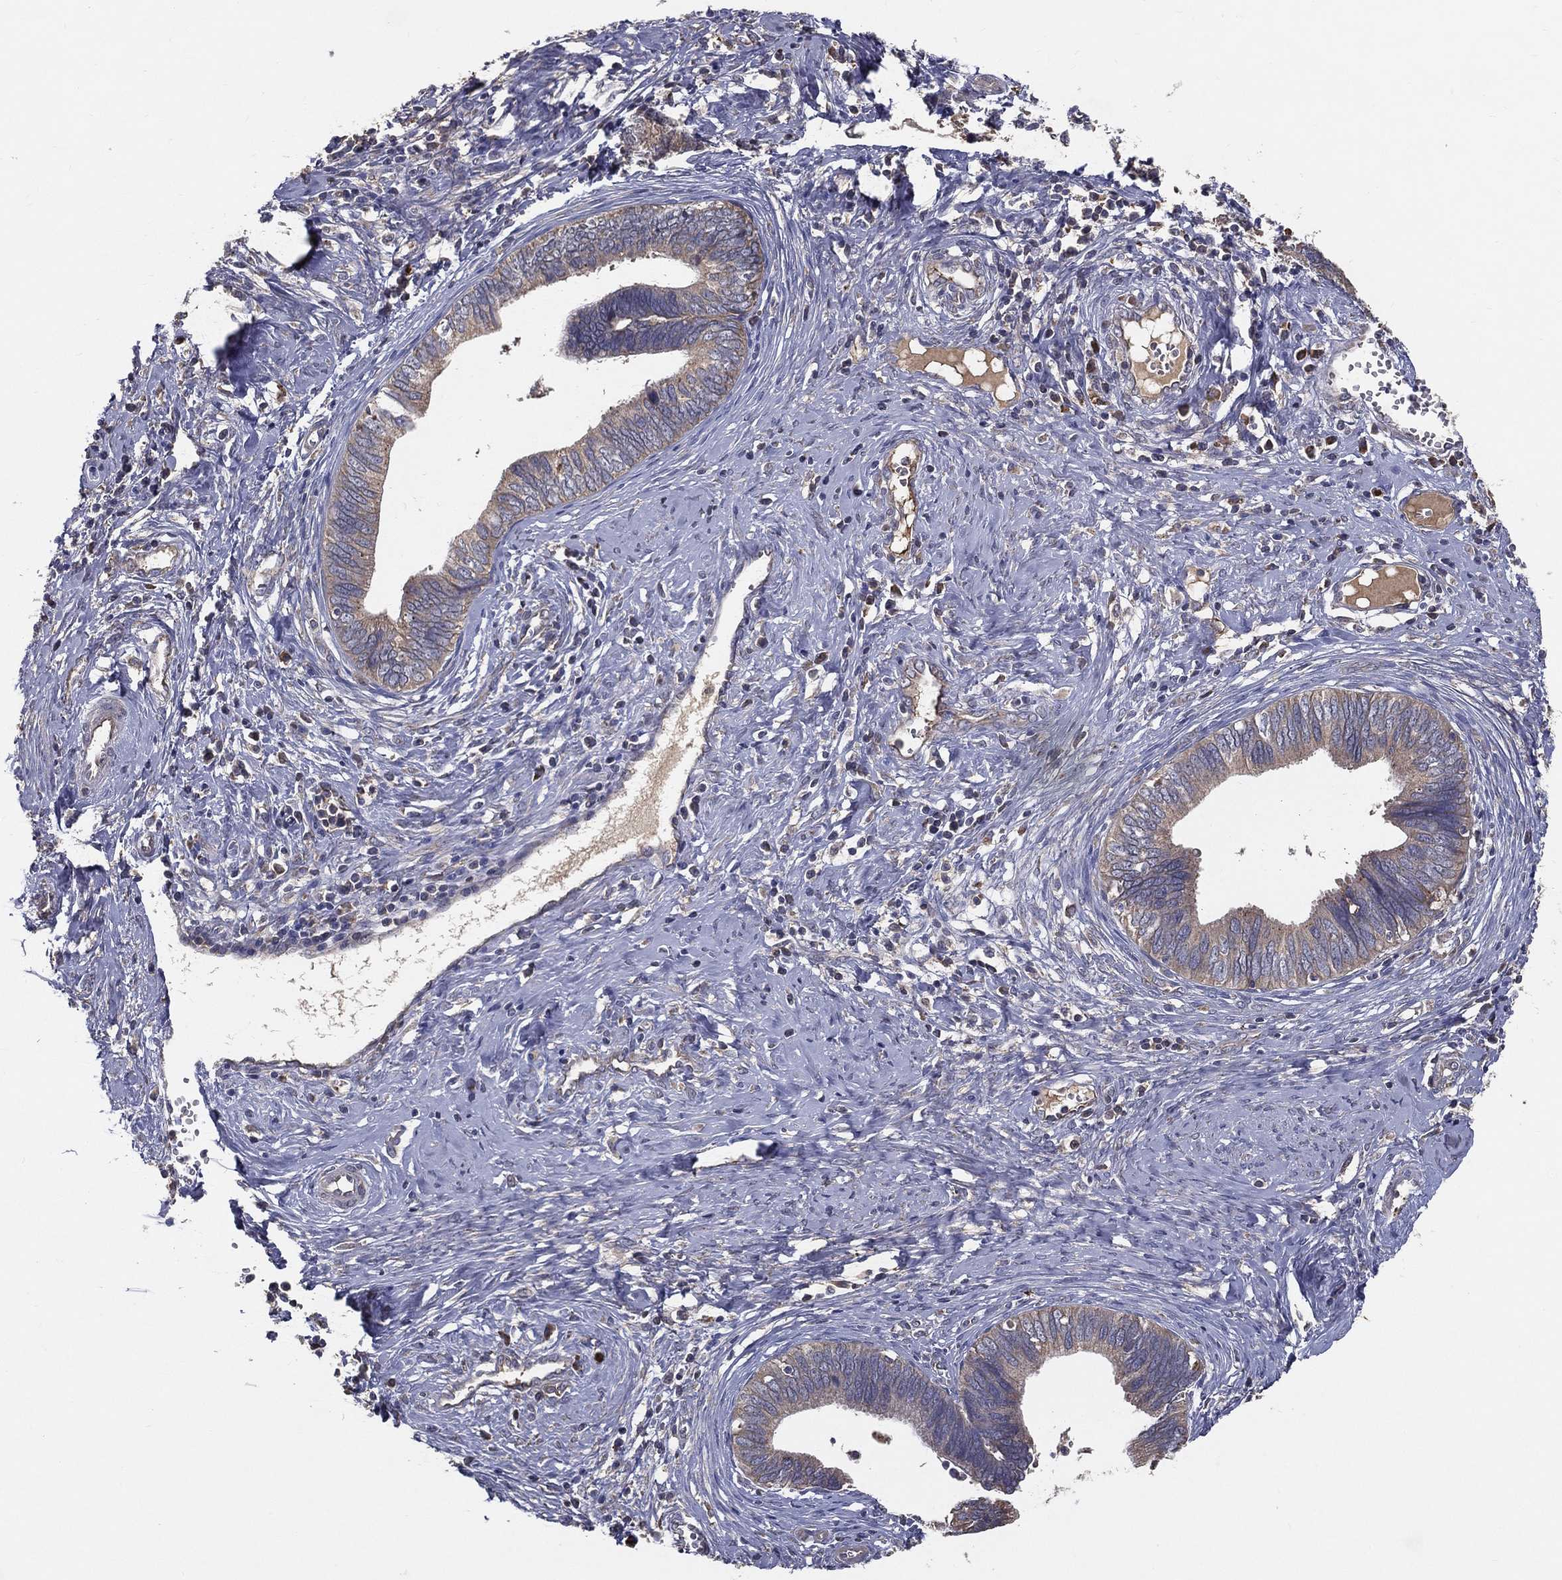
{"staining": {"intensity": "weak", "quantity": "25%-75%", "location": "cytoplasmic/membranous"}, "tissue": "cervical cancer", "cell_type": "Tumor cells", "image_type": "cancer", "snomed": [{"axis": "morphology", "description": "Adenocarcinoma, NOS"}, {"axis": "topography", "description": "Cervix"}], "caption": "Immunohistochemistry micrograph of adenocarcinoma (cervical) stained for a protein (brown), which displays low levels of weak cytoplasmic/membranous positivity in approximately 25%-75% of tumor cells.", "gene": "MT-ND1", "patient": {"sex": "female", "age": 42}}